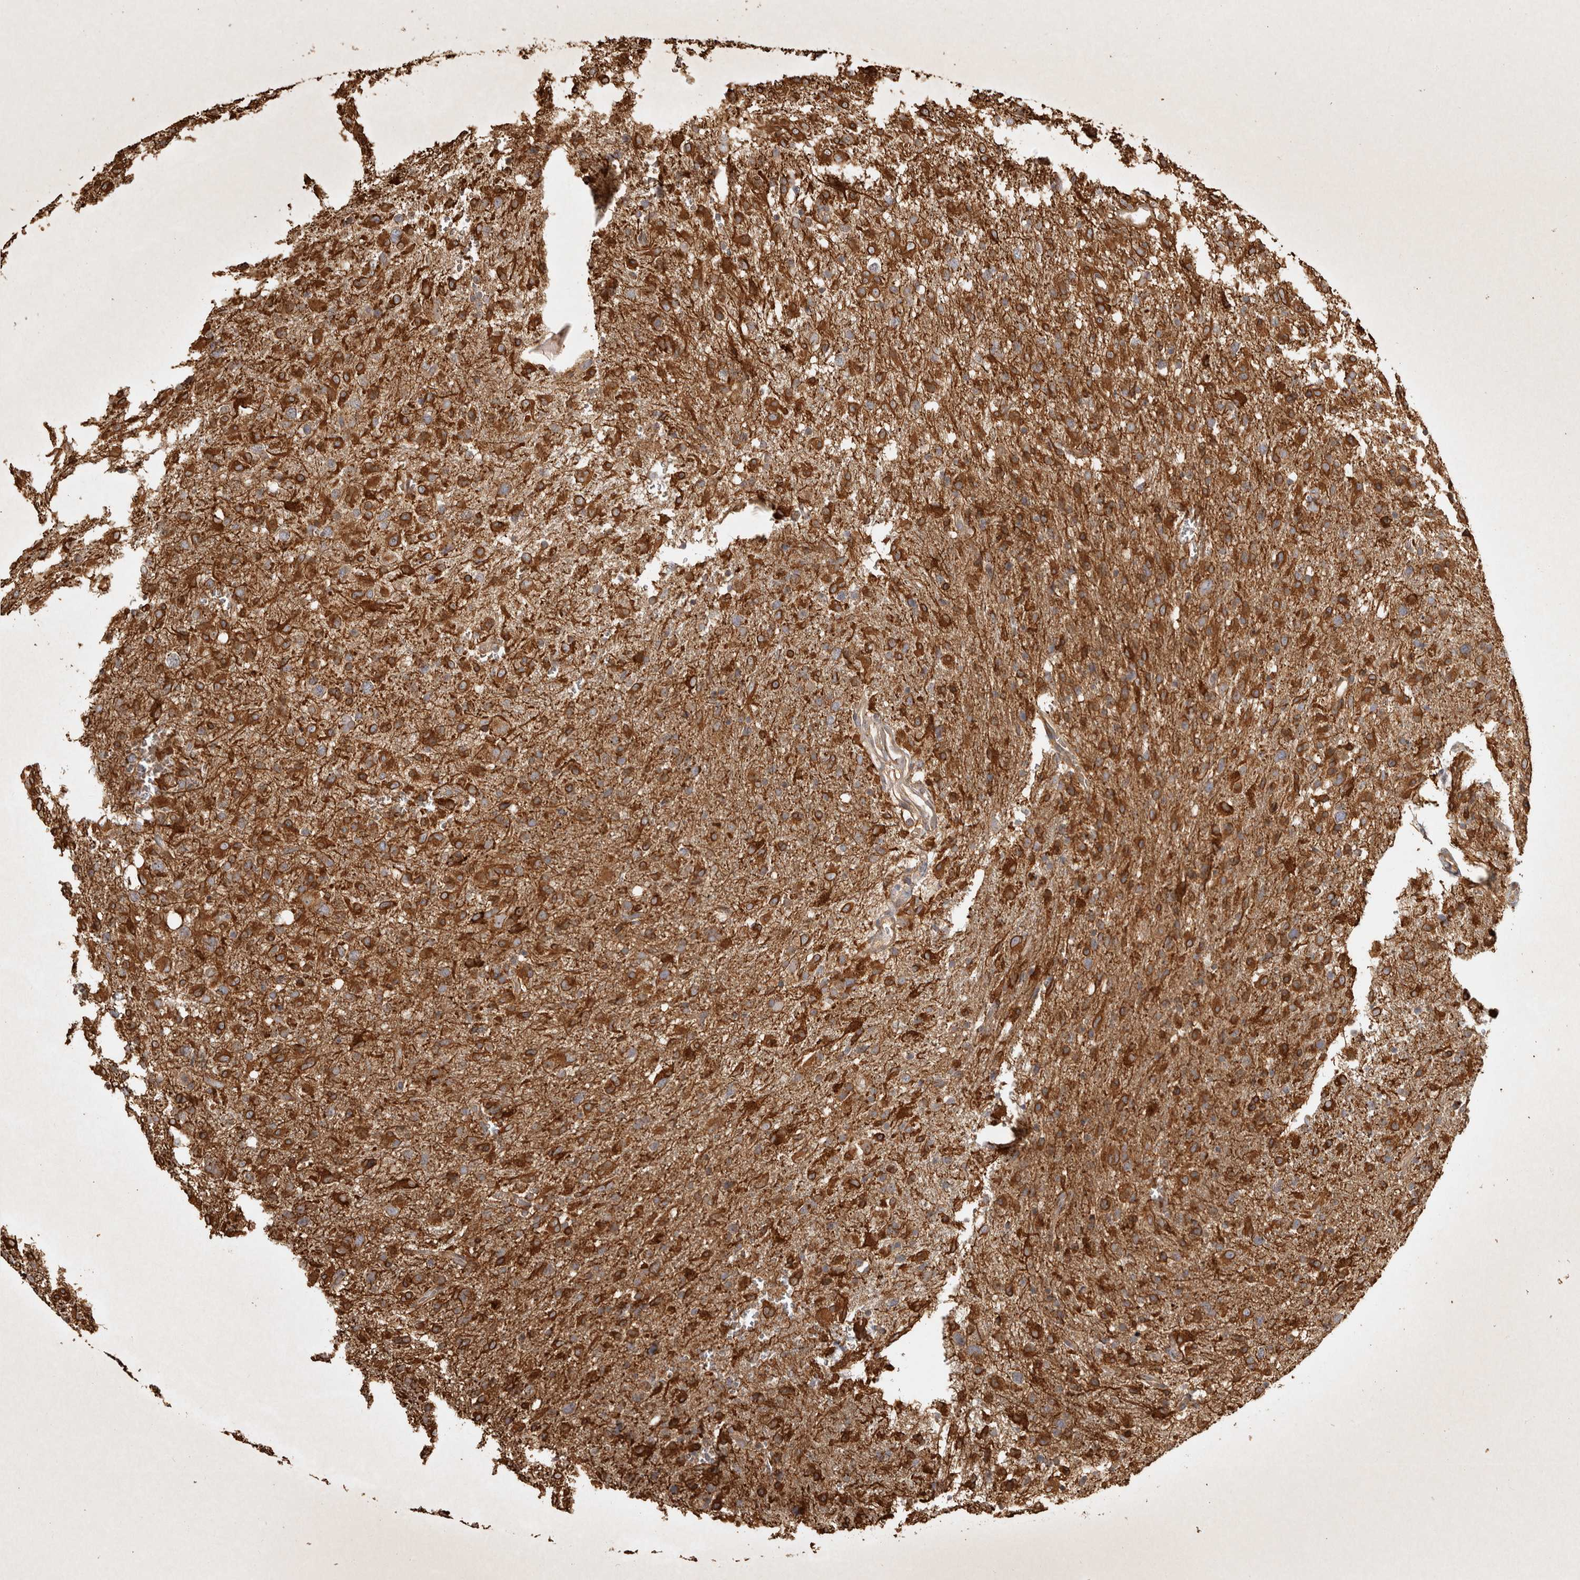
{"staining": {"intensity": "strong", "quantity": ">75%", "location": "cytoplasmic/membranous"}, "tissue": "glioma", "cell_type": "Tumor cells", "image_type": "cancer", "snomed": [{"axis": "morphology", "description": "Glioma, malignant, High grade"}, {"axis": "topography", "description": "Brain"}], "caption": "About >75% of tumor cells in human malignant glioma (high-grade) display strong cytoplasmic/membranous protein positivity as visualized by brown immunohistochemical staining.", "gene": "CAMSAP2", "patient": {"sex": "female", "age": 57}}